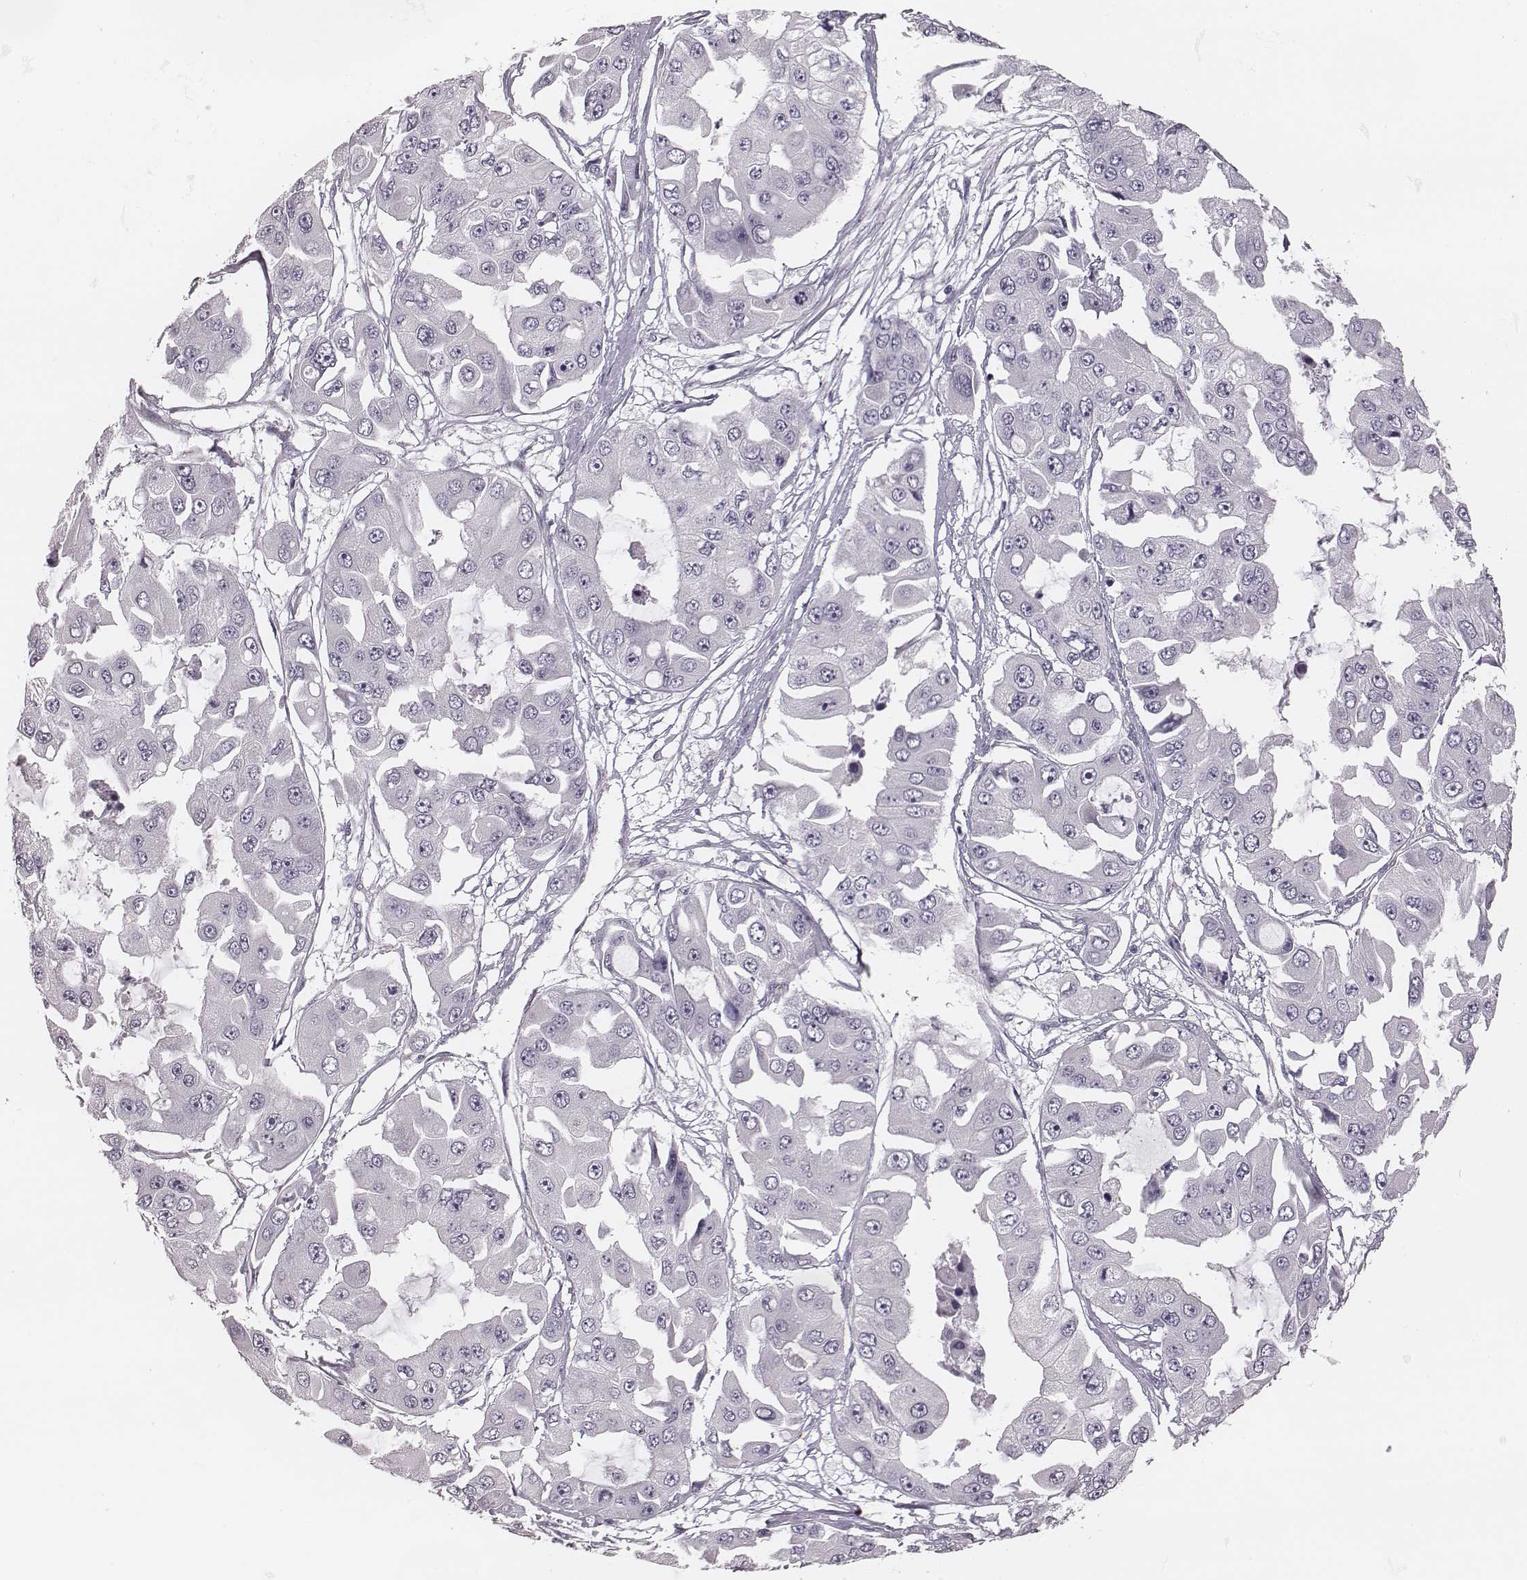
{"staining": {"intensity": "negative", "quantity": "none", "location": "none"}, "tissue": "ovarian cancer", "cell_type": "Tumor cells", "image_type": "cancer", "snomed": [{"axis": "morphology", "description": "Cystadenocarcinoma, serous, NOS"}, {"axis": "topography", "description": "Ovary"}], "caption": "A high-resolution image shows immunohistochemistry (IHC) staining of ovarian cancer, which displays no significant staining in tumor cells.", "gene": "SPA17", "patient": {"sex": "female", "age": 56}}